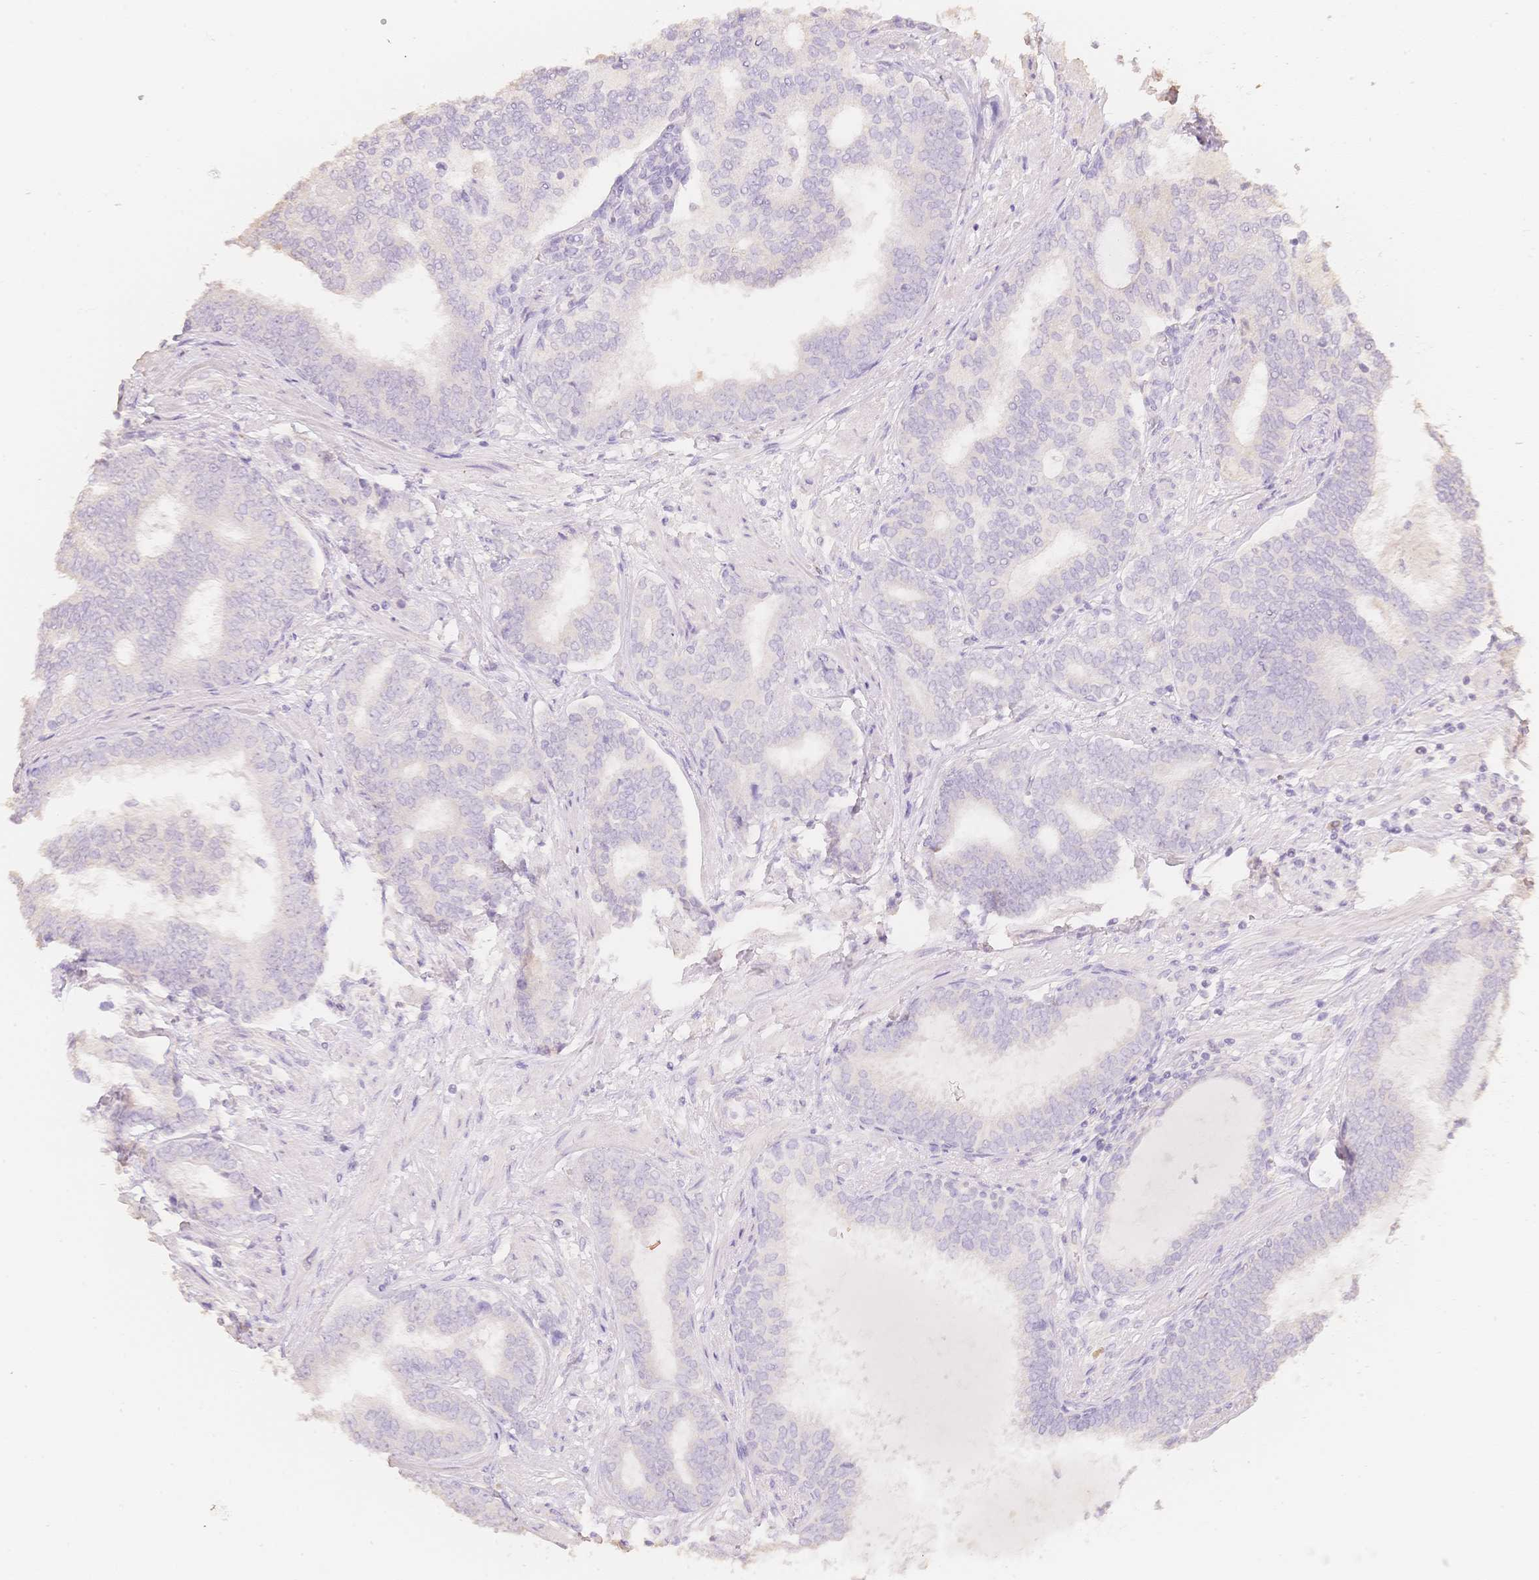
{"staining": {"intensity": "negative", "quantity": "none", "location": "none"}, "tissue": "prostate cancer", "cell_type": "Tumor cells", "image_type": "cancer", "snomed": [{"axis": "morphology", "description": "Adenocarcinoma, High grade"}, {"axis": "topography", "description": "Prostate"}], "caption": "Immunohistochemistry photomicrograph of human prostate high-grade adenocarcinoma stained for a protein (brown), which exhibits no positivity in tumor cells. (Stains: DAB (3,3'-diaminobenzidine) immunohistochemistry with hematoxylin counter stain, Microscopy: brightfield microscopy at high magnification).", "gene": "MBOAT7", "patient": {"sex": "male", "age": 72}}